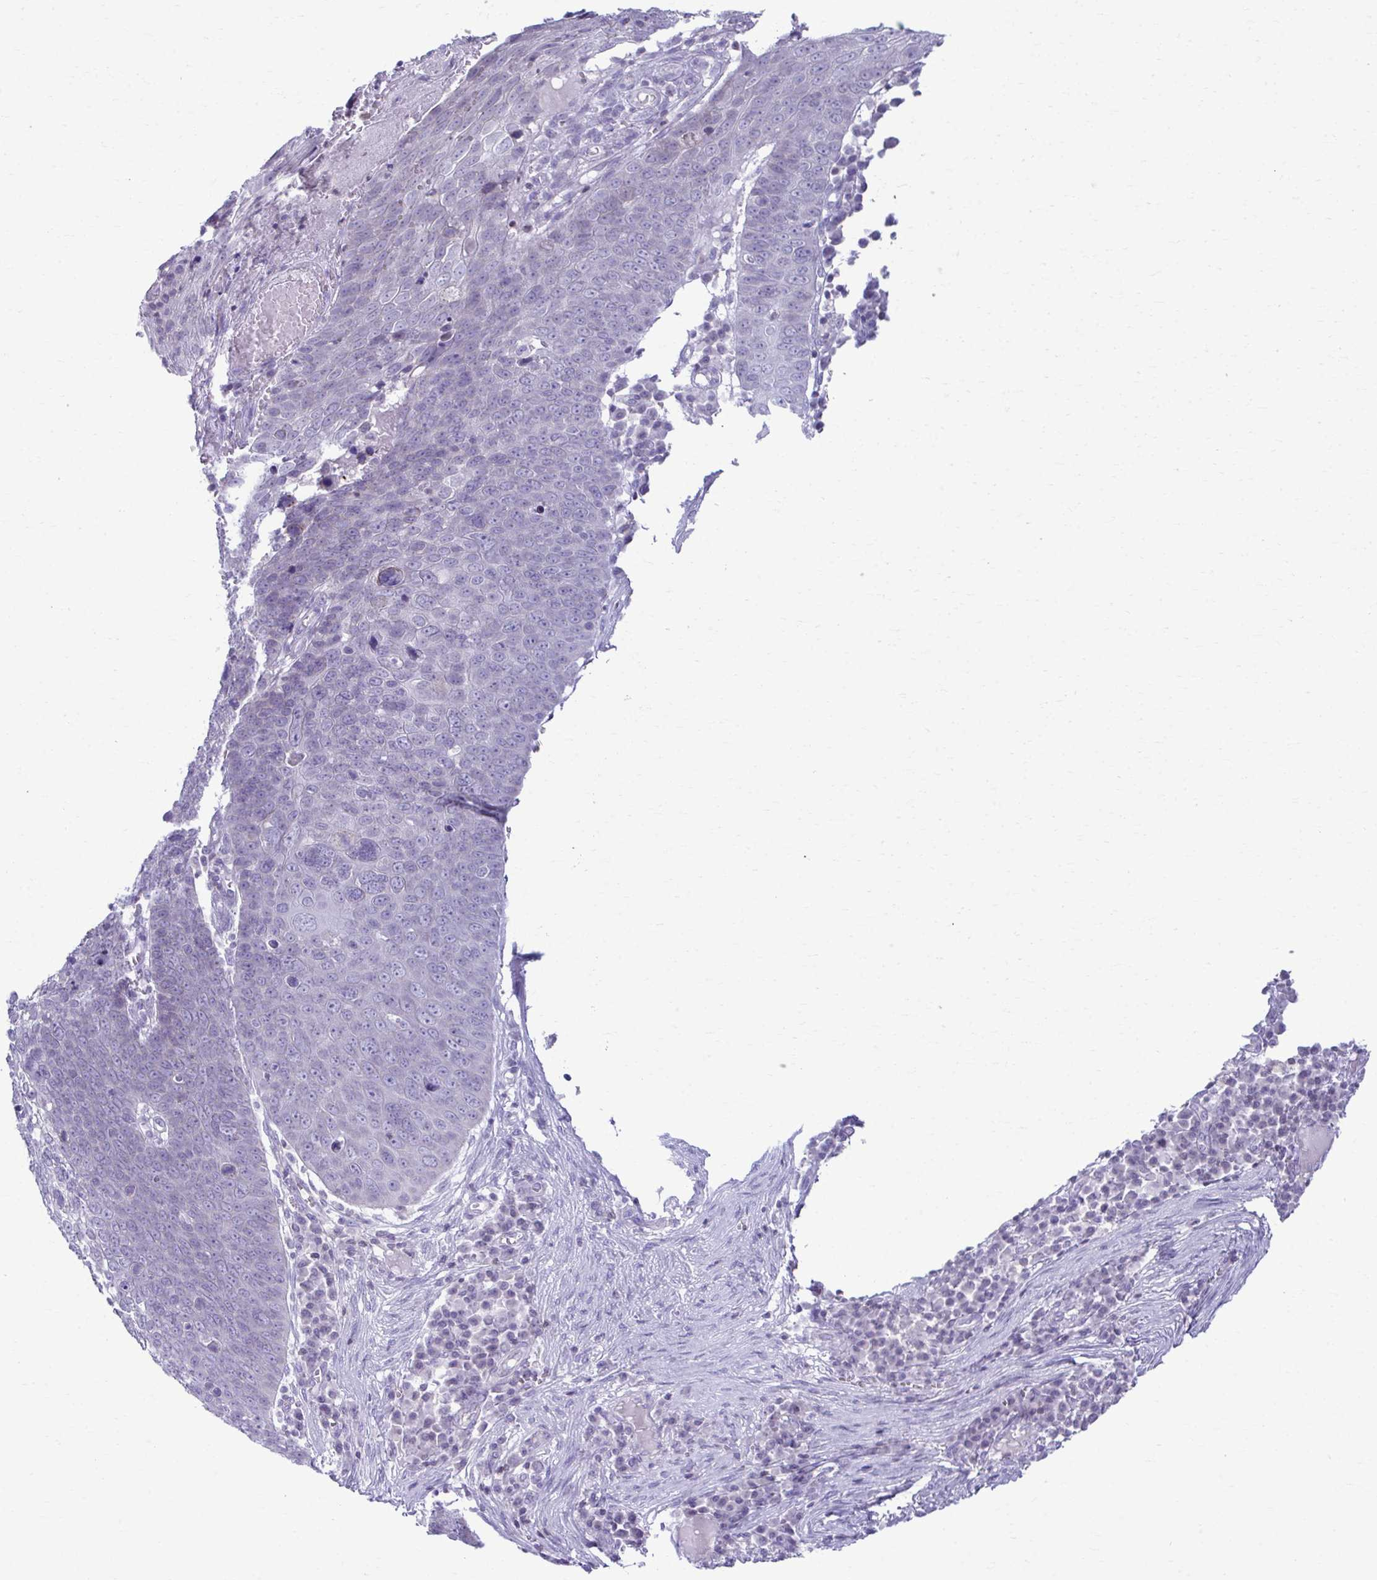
{"staining": {"intensity": "negative", "quantity": "none", "location": "none"}, "tissue": "skin cancer", "cell_type": "Tumor cells", "image_type": "cancer", "snomed": [{"axis": "morphology", "description": "Squamous cell carcinoma, NOS"}, {"axis": "topography", "description": "Skin"}], "caption": "Protein analysis of skin squamous cell carcinoma displays no significant positivity in tumor cells.", "gene": "OR7A5", "patient": {"sex": "male", "age": 71}}